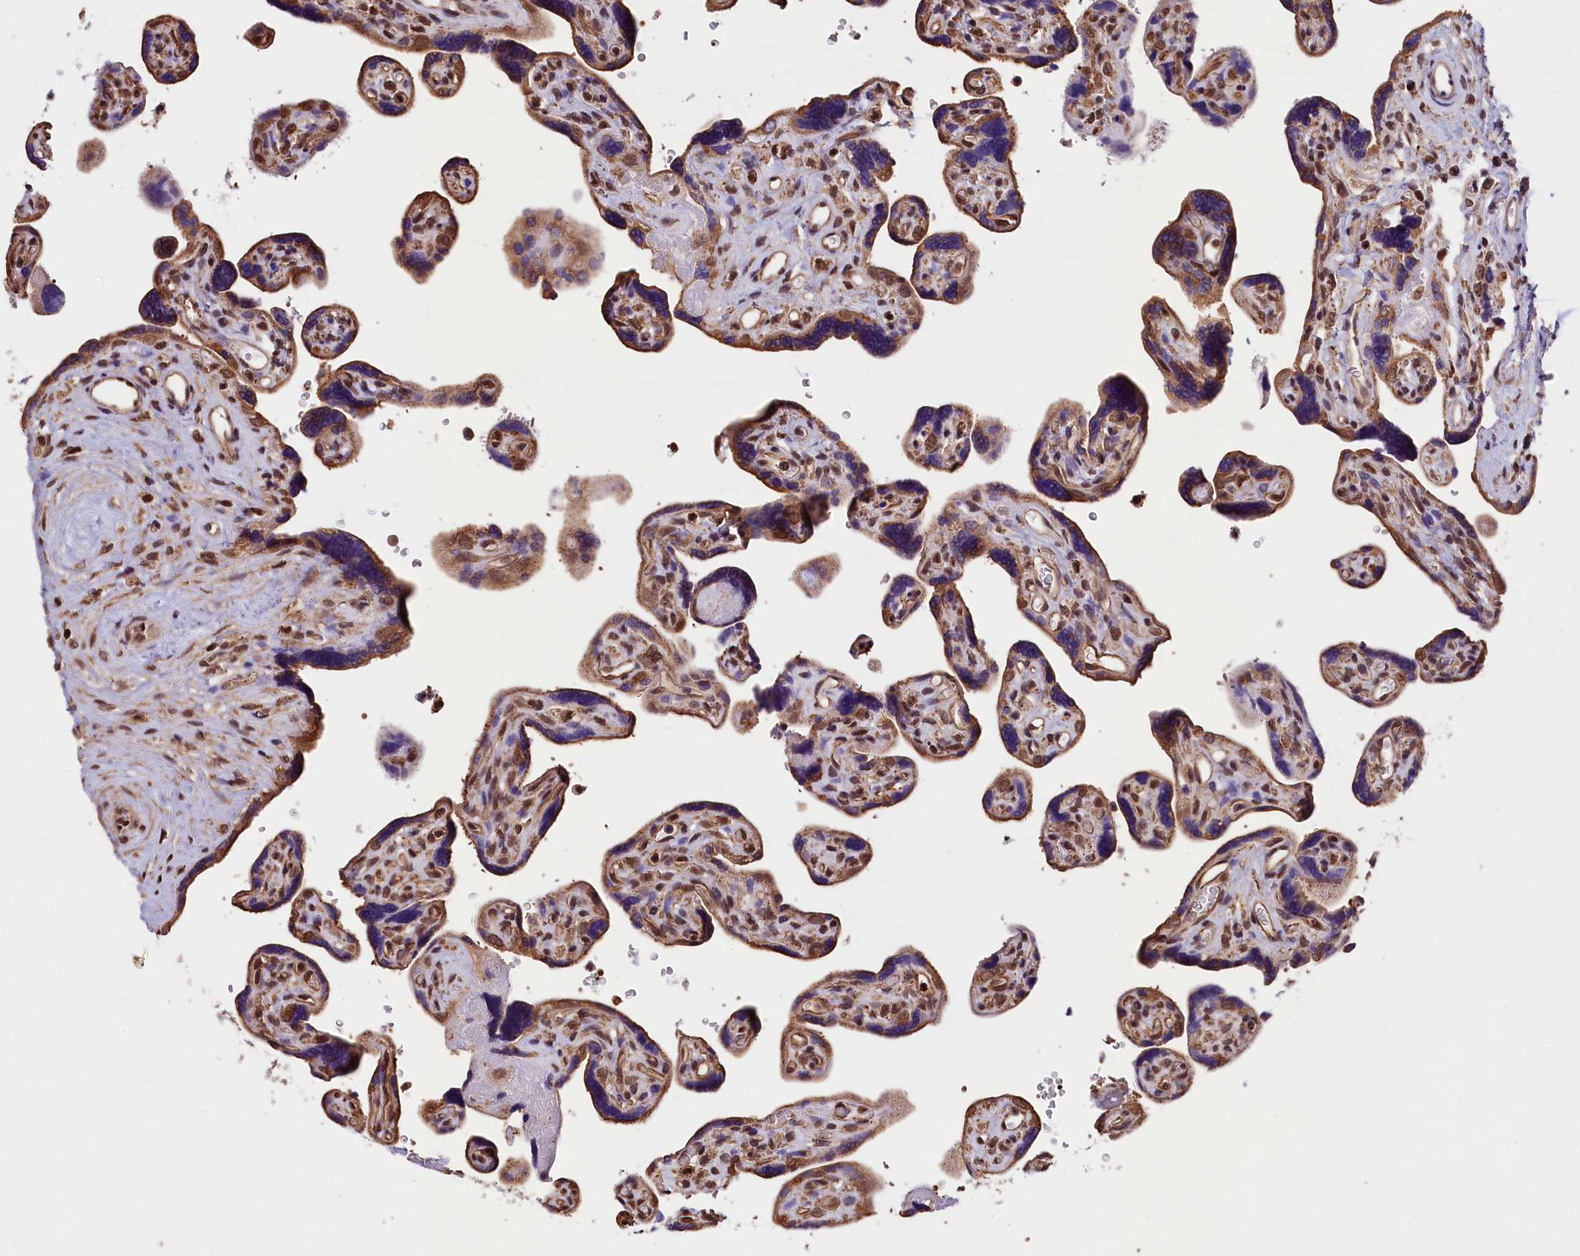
{"staining": {"intensity": "moderate", "quantity": ">75%", "location": "cytoplasmic/membranous,nuclear"}, "tissue": "placenta", "cell_type": "Trophoblastic cells", "image_type": "normal", "snomed": [{"axis": "morphology", "description": "Normal tissue, NOS"}, {"axis": "topography", "description": "Placenta"}], "caption": "Trophoblastic cells display medium levels of moderate cytoplasmic/membranous,nuclear expression in approximately >75% of cells in unremarkable human placenta. The protein of interest is shown in brown color, while the nuclei are stained blue.", "gene": "ZC3H4", "patient": {"sex": "female", "age": 39}}